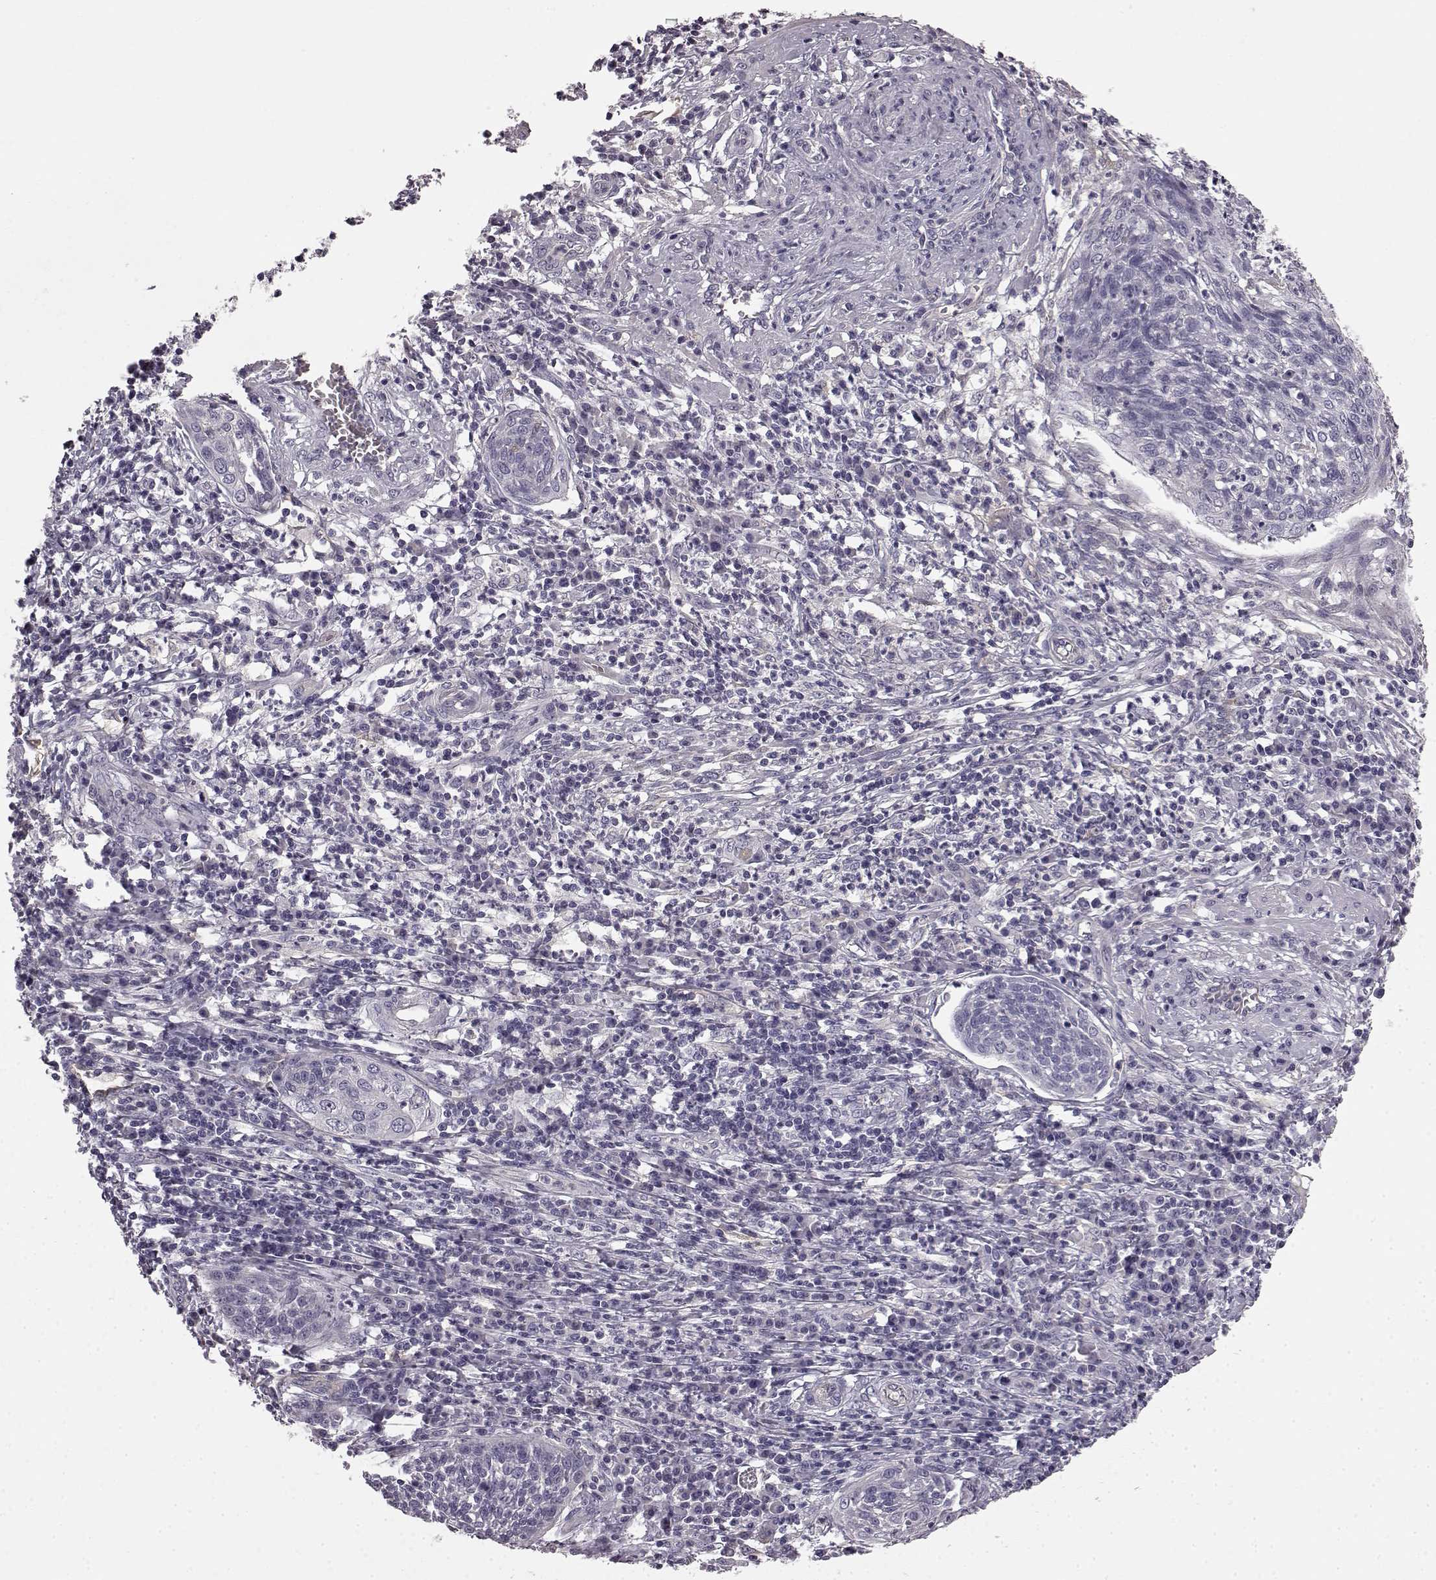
{"staining": {"intensity": "negative", "quantity": "none", "location": "none"}, "tissue": "cervical cancer", "cell_type": "Tumor cells", "image_type": "cancer", "snomed": [{"axis": "morphology", "description": "Squamous cell carcinoma, NOS"}, {"axis": "topography", "description": "Cervix"}], "caption": "High power microscopy image of an immunohistochemistry micrograph of cervical cancer, revealing no significant staining in tumor cells.", "gene": "KRT85", "patient": {"sex": "female", "age": 34}}